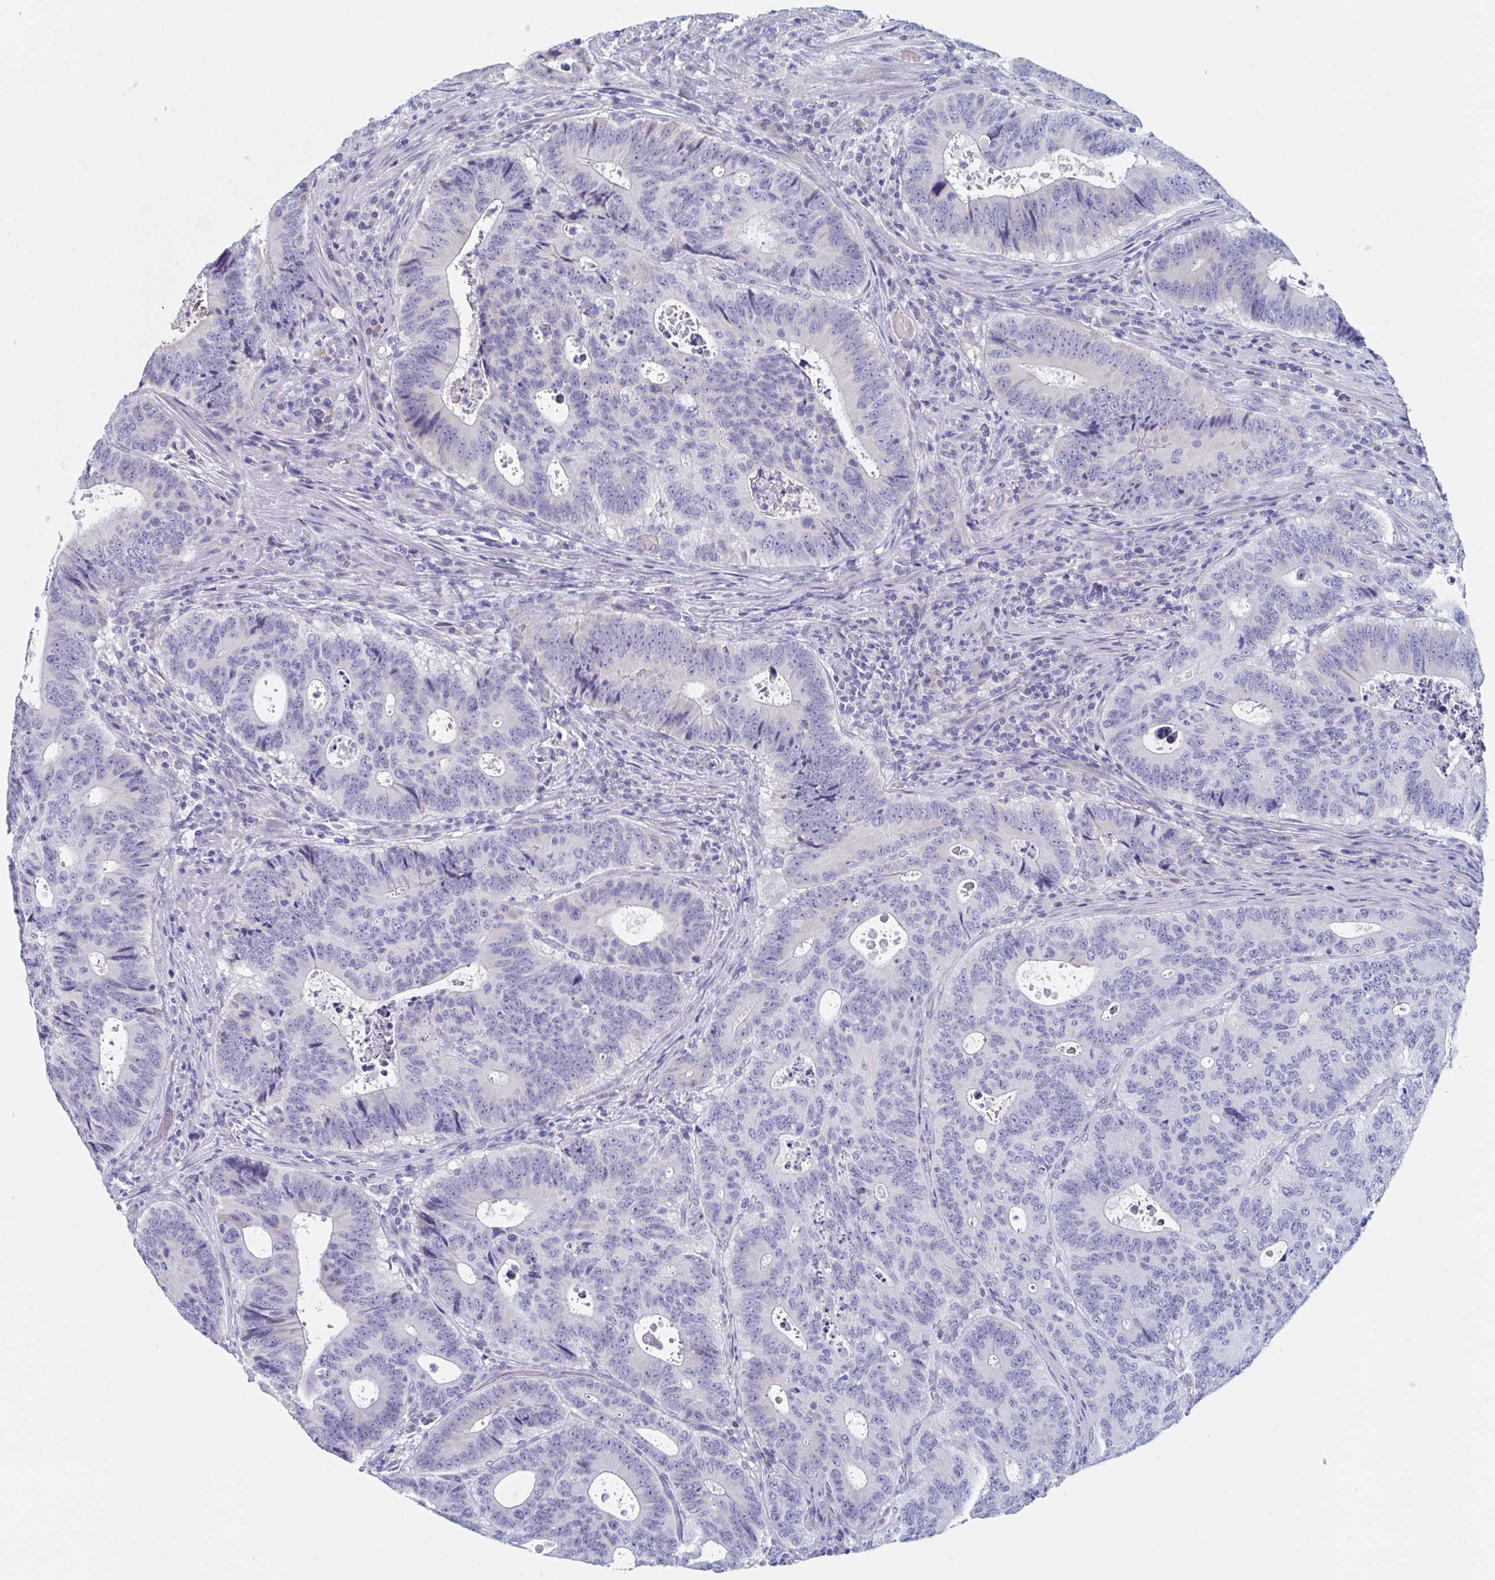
{"staining": {"intensity": "negative", "quantity": "none", "location": "none"}, "tissue": "colorectal cancer", "cell_type": "Tumor cells", "image_type": "cancer", "snomed": [{"axis": "morphology", "description": "Adenocarcinoma, NOS"}, {"axis": "topography", "description": "Colon"}], "caption": "There is no significant positivity in tumor cells of adenocarcinoma (colorectal). The staining is performed using DAB (3,3'-diaminobenzidine) brown chromogen with nuclei counter-stained in using hematoxylin.", "gene": "DPEP3", "patient": {"sex": "male", "age": 62}}